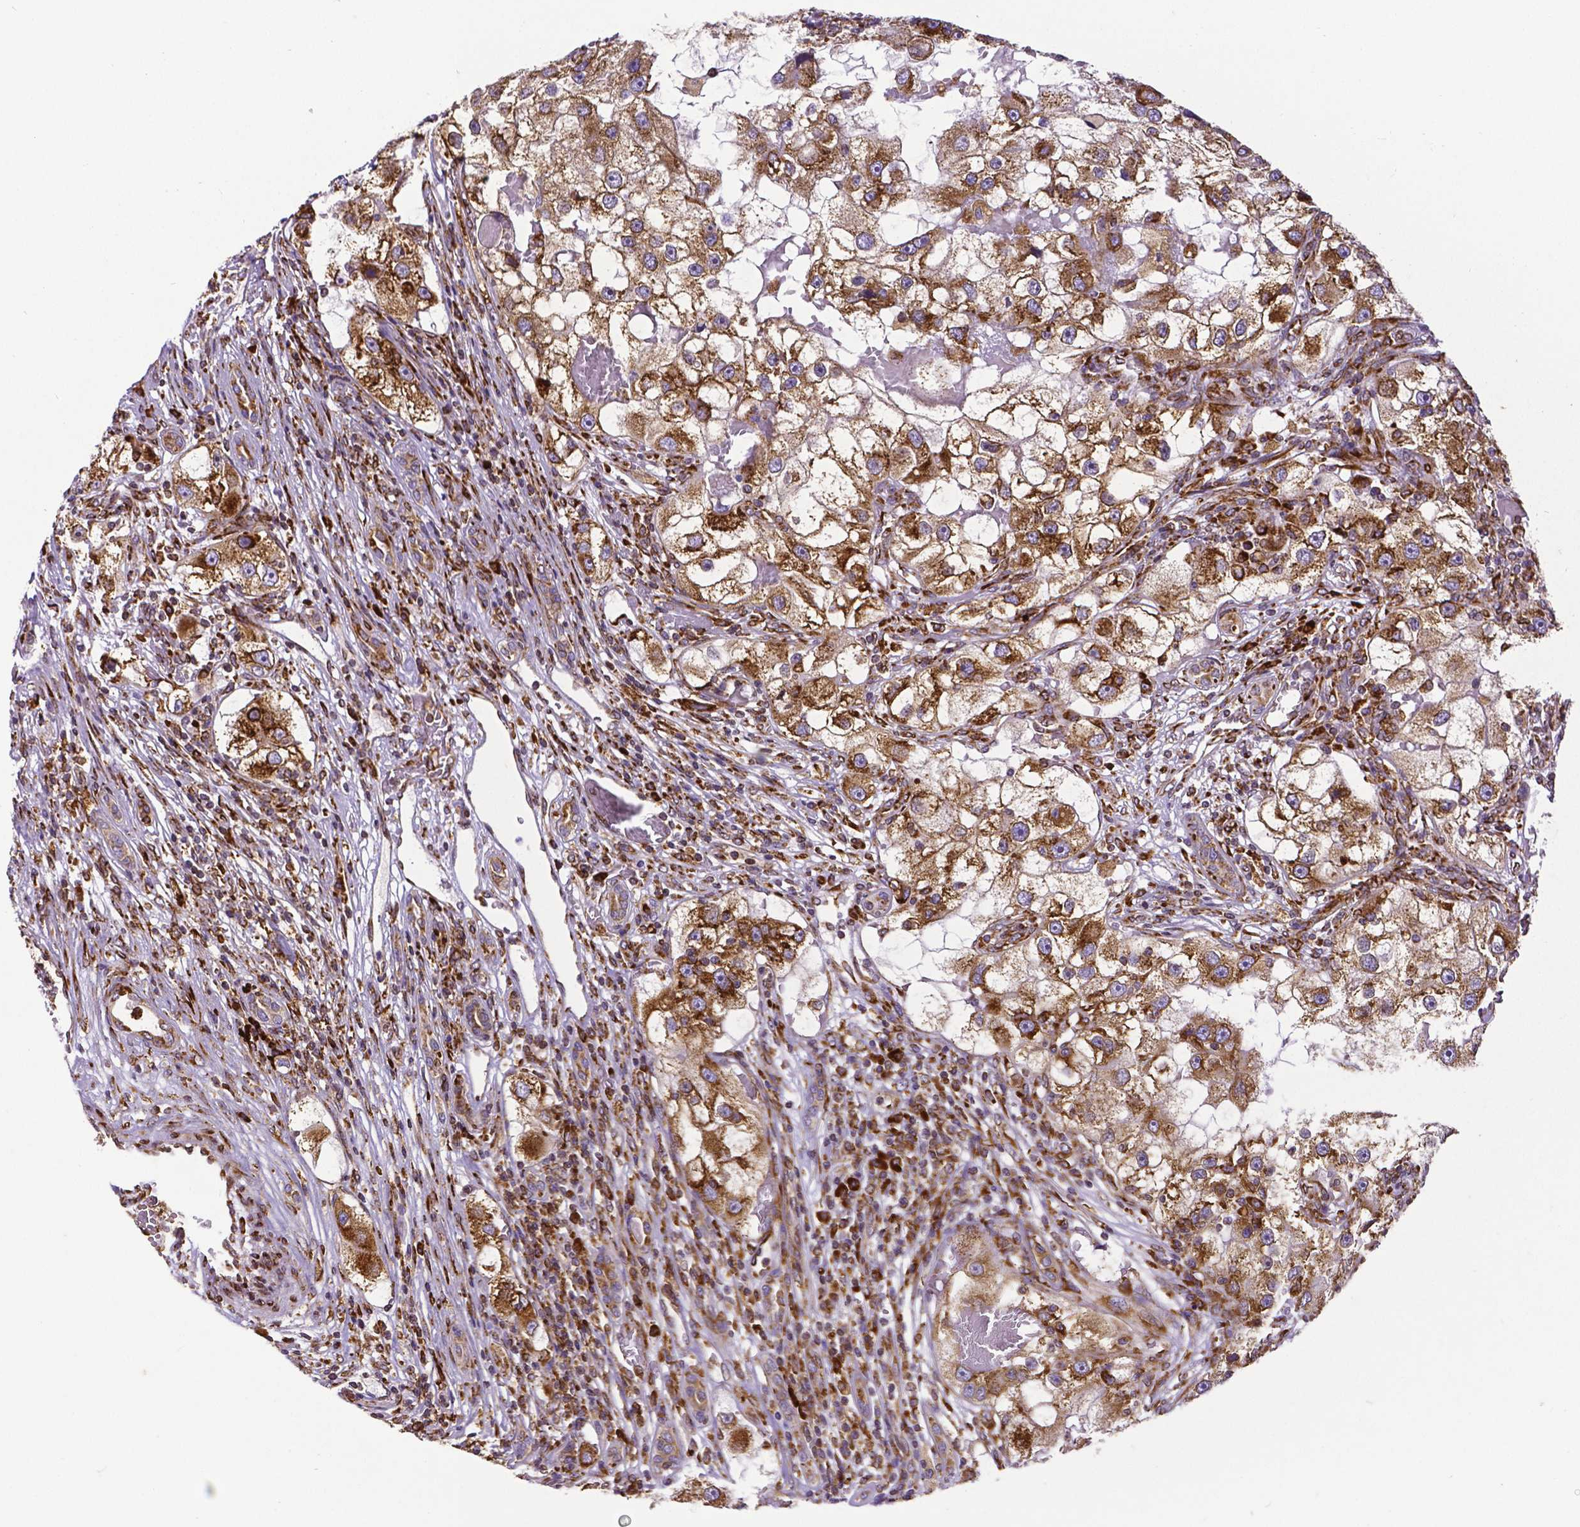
{"staining": {"intensity": "strong", "quantity": ">75%", "location": "cytoplasmic/membranous"}, "tissue": "renal cancer", "cell_type": "Tumor cells", "image_type": "cancer", "snomed": [{"axis": "morphology", "description": "Adenocarcinoma, NOS"}, {"axis": "topography", "description": "Kidney"}], "caption": "Immunohistochemical staining of renal adenocarcinoma shows high levels of strong cytoplasmic/membranous positivity in about >75% of tumor cells.", "gene": "MTDH", "patient": {"sex": "male", "age": 63}}